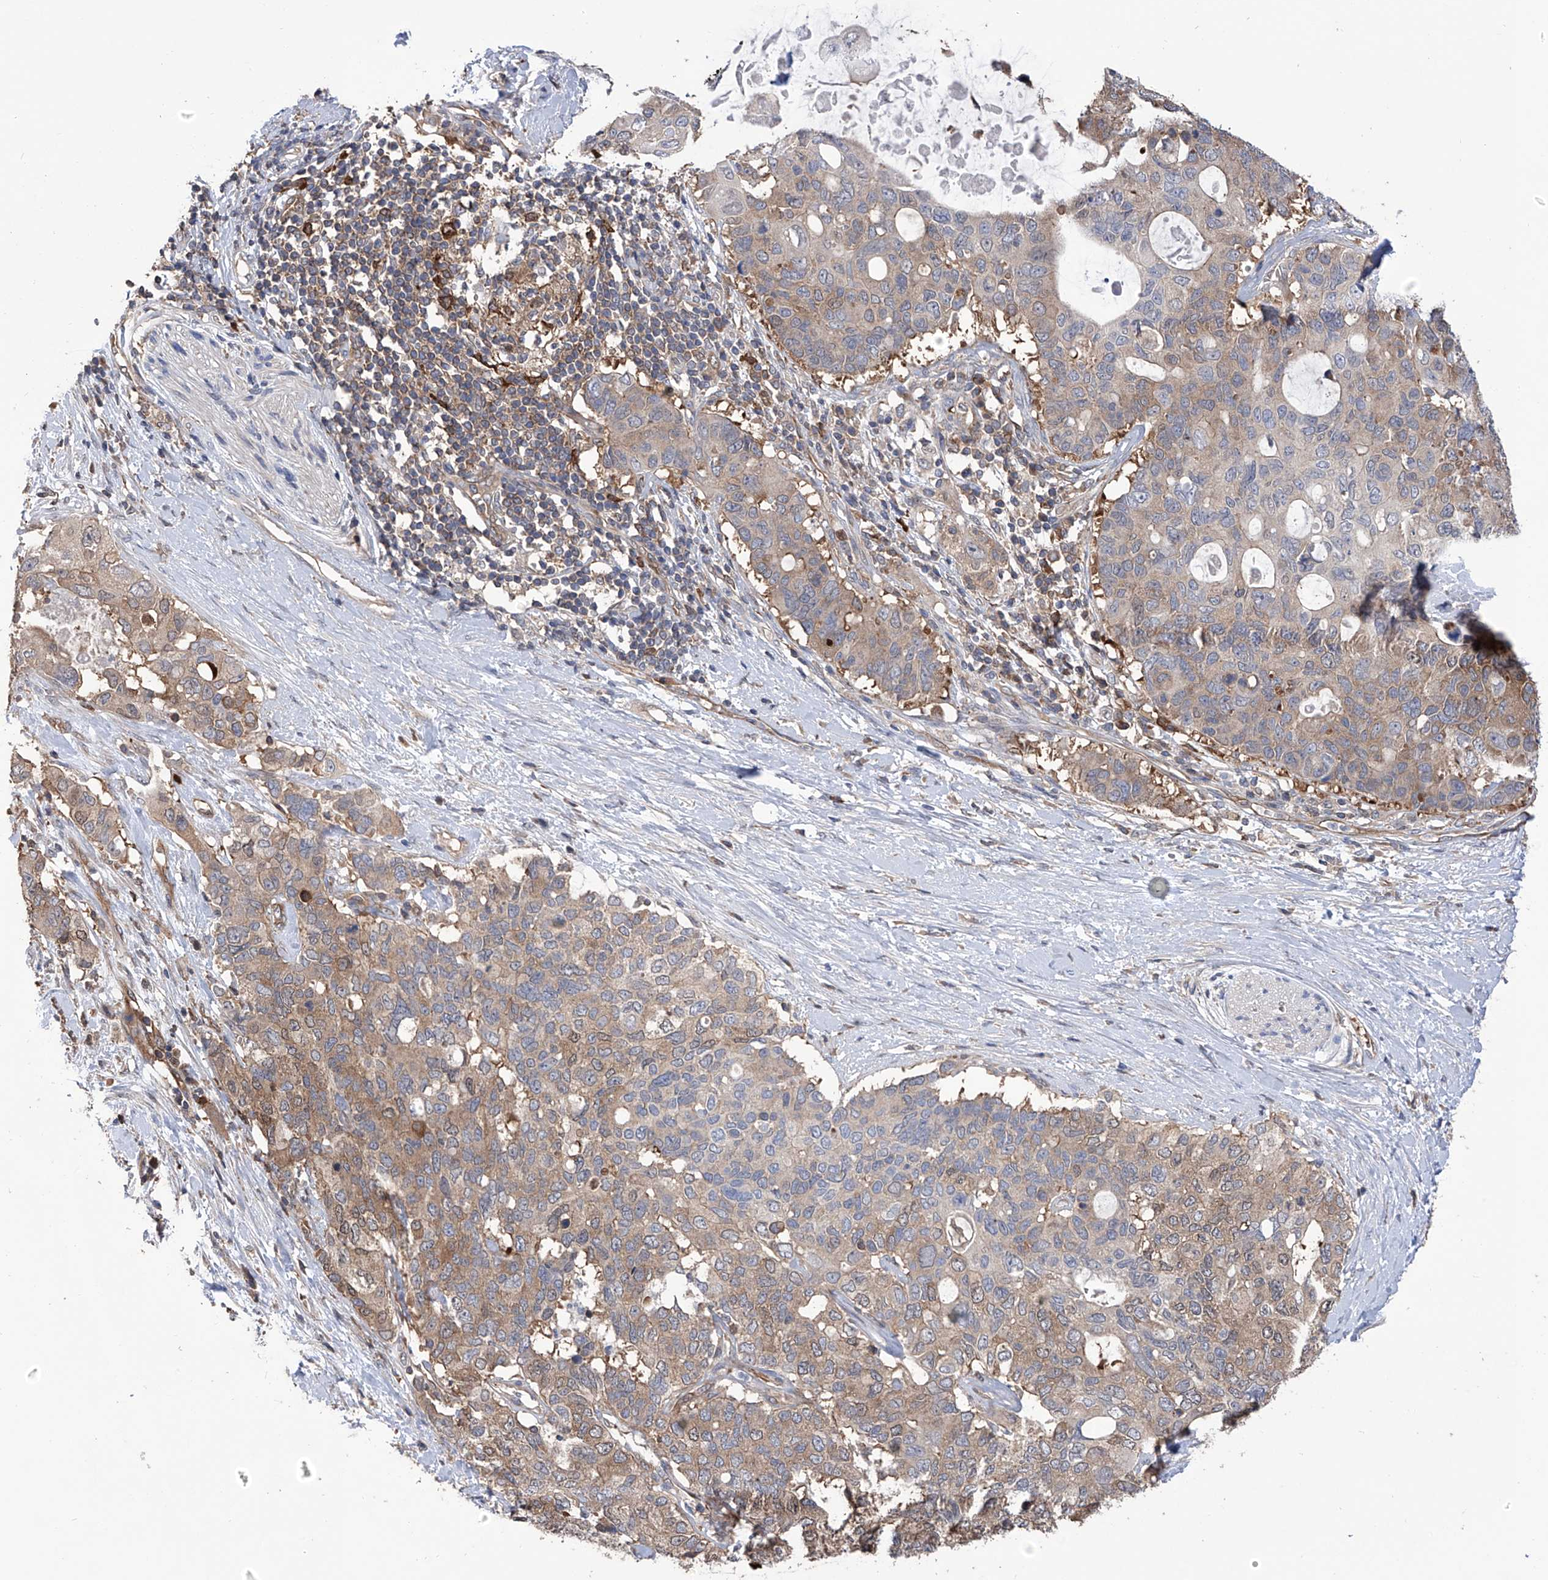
{"staining": {"intensity": "weak", "quantity": ">75%", "location": "cytoplasmic/membranous"}, "tissue": "pancreatic cancer", "cell_type": "Tumor cells", "image_type": "cancer", "snomed": [{"axis": "morphology", "description": "Adenocarcinoma, NOS"}, {"axis": "topography", "description": "Pancreas"}], "caption": "This photomicrograph shows immunohistochemistry staining of human adenocarcinoma (pancreatic), with low weak cytoplasmic/membranous staining in about >75% of tumor cells.", "gene": "NUDT17", "patient": {"sex": "female", "age": 56}}